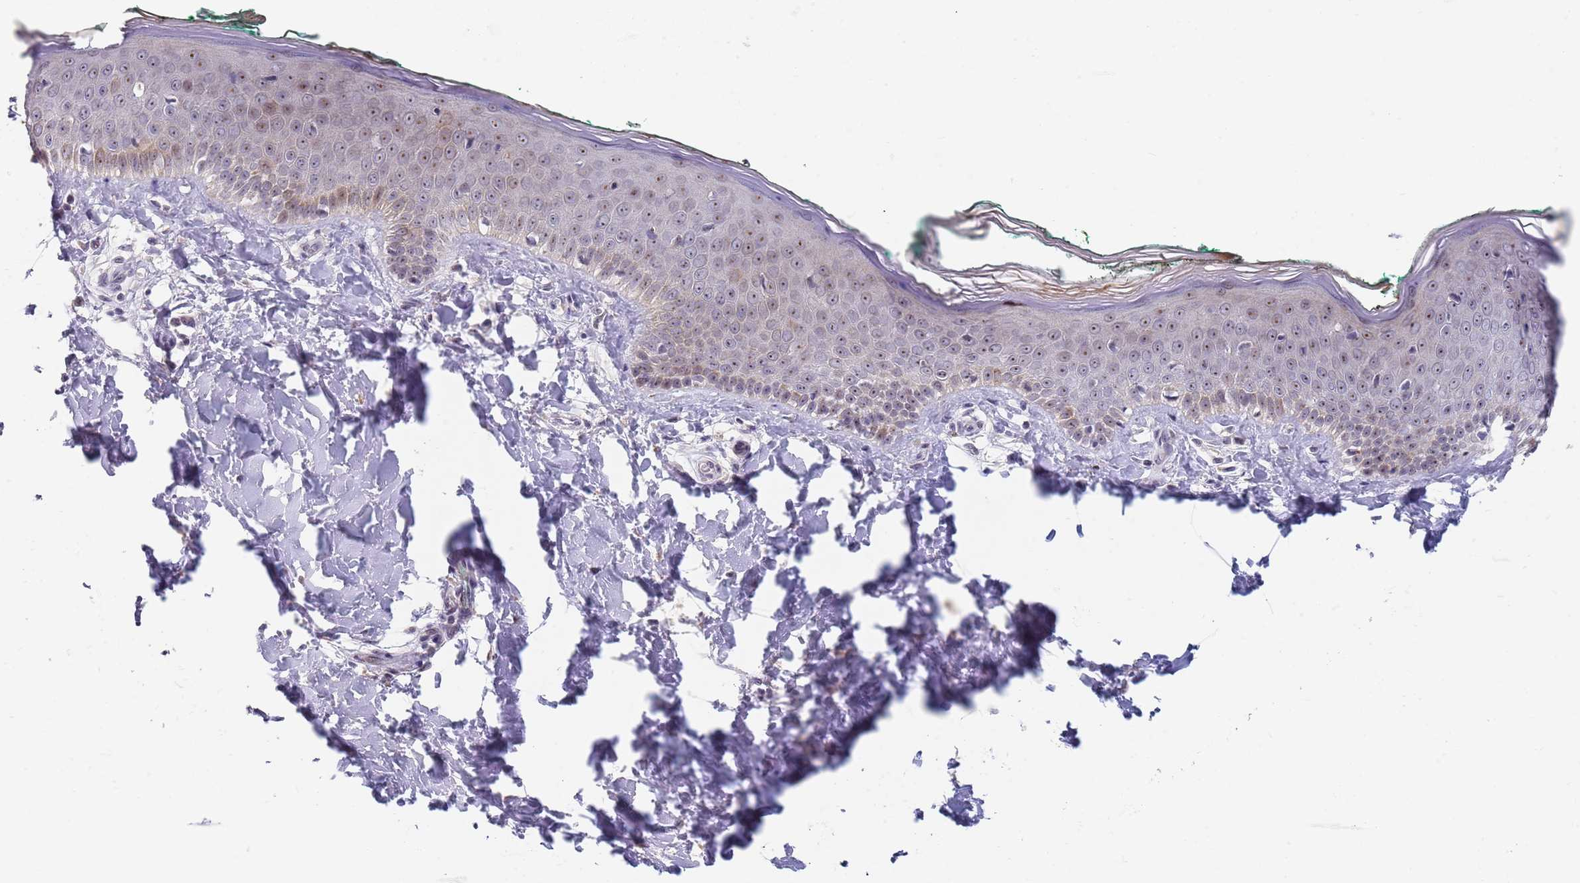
{"staining": {"intensity": "moderate", "quantity": "<25%", "location": "cytoplasmic/membranous"}, "tissue": "skin", "cell_type": "Fibroblasts", "image_type": "normal", "snomed": [{"axis": "morphology", "description": "Normal tissue, NOS"}, {"axis": "morphology", "description": "Malignant melanoma, NOS"}, {"axis": "topography", "description": "Skin"}], "caption": "Immunohistochemistry histopathology image of normal skin: skin stained using immunohistochemistry (IHC) exhibits low levels of moderate protein expression localized specifically in the cytoplasmic/membranous of fibroblasts, appearing as a cytoplasmic/membranous brown color.", "gene": "PLCL2", "patient": {"sex": "male", "age": 62}}